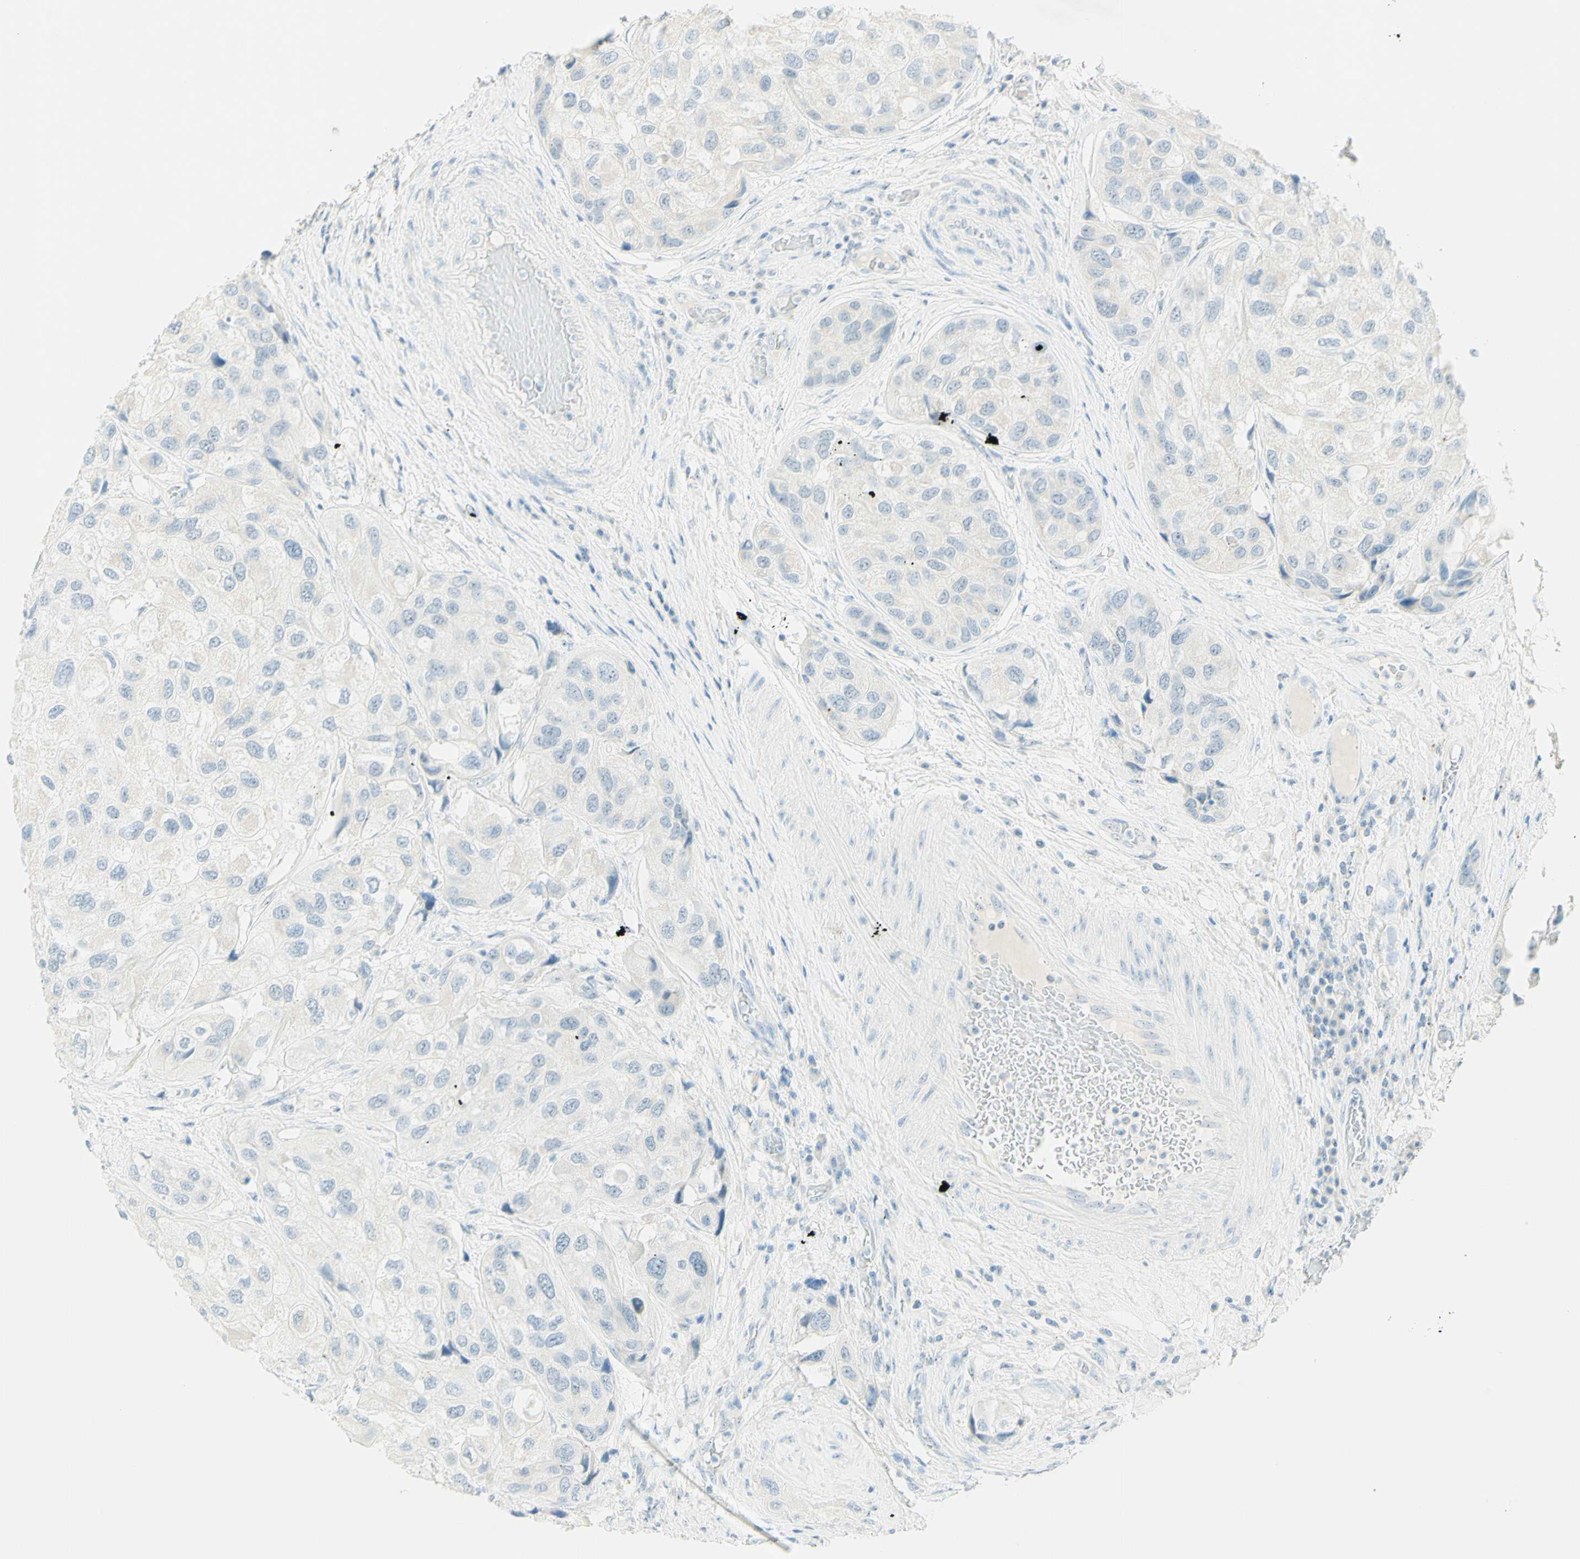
{"staining": {"intensity": "weak", "quantity": "25%-75%", "location": "nuclear"}, "tissue": "urothelial cancer", "cell_type": "Tumor cells", "image_type": "cancer", "snomed": [{"axis": "morphology", "description": "Urothelial carcinoma, High grade"}, {"axis": "topography", "description": "Urinary bladder"}], "caption": "Urothelial cancer was stained to show a protein in brown. There is low levels of weak nuclear expression in approximately 25%-75% of tumor cells.", "gene": "FMR1NB", "patient": {"sex": "female", "age": 64}}